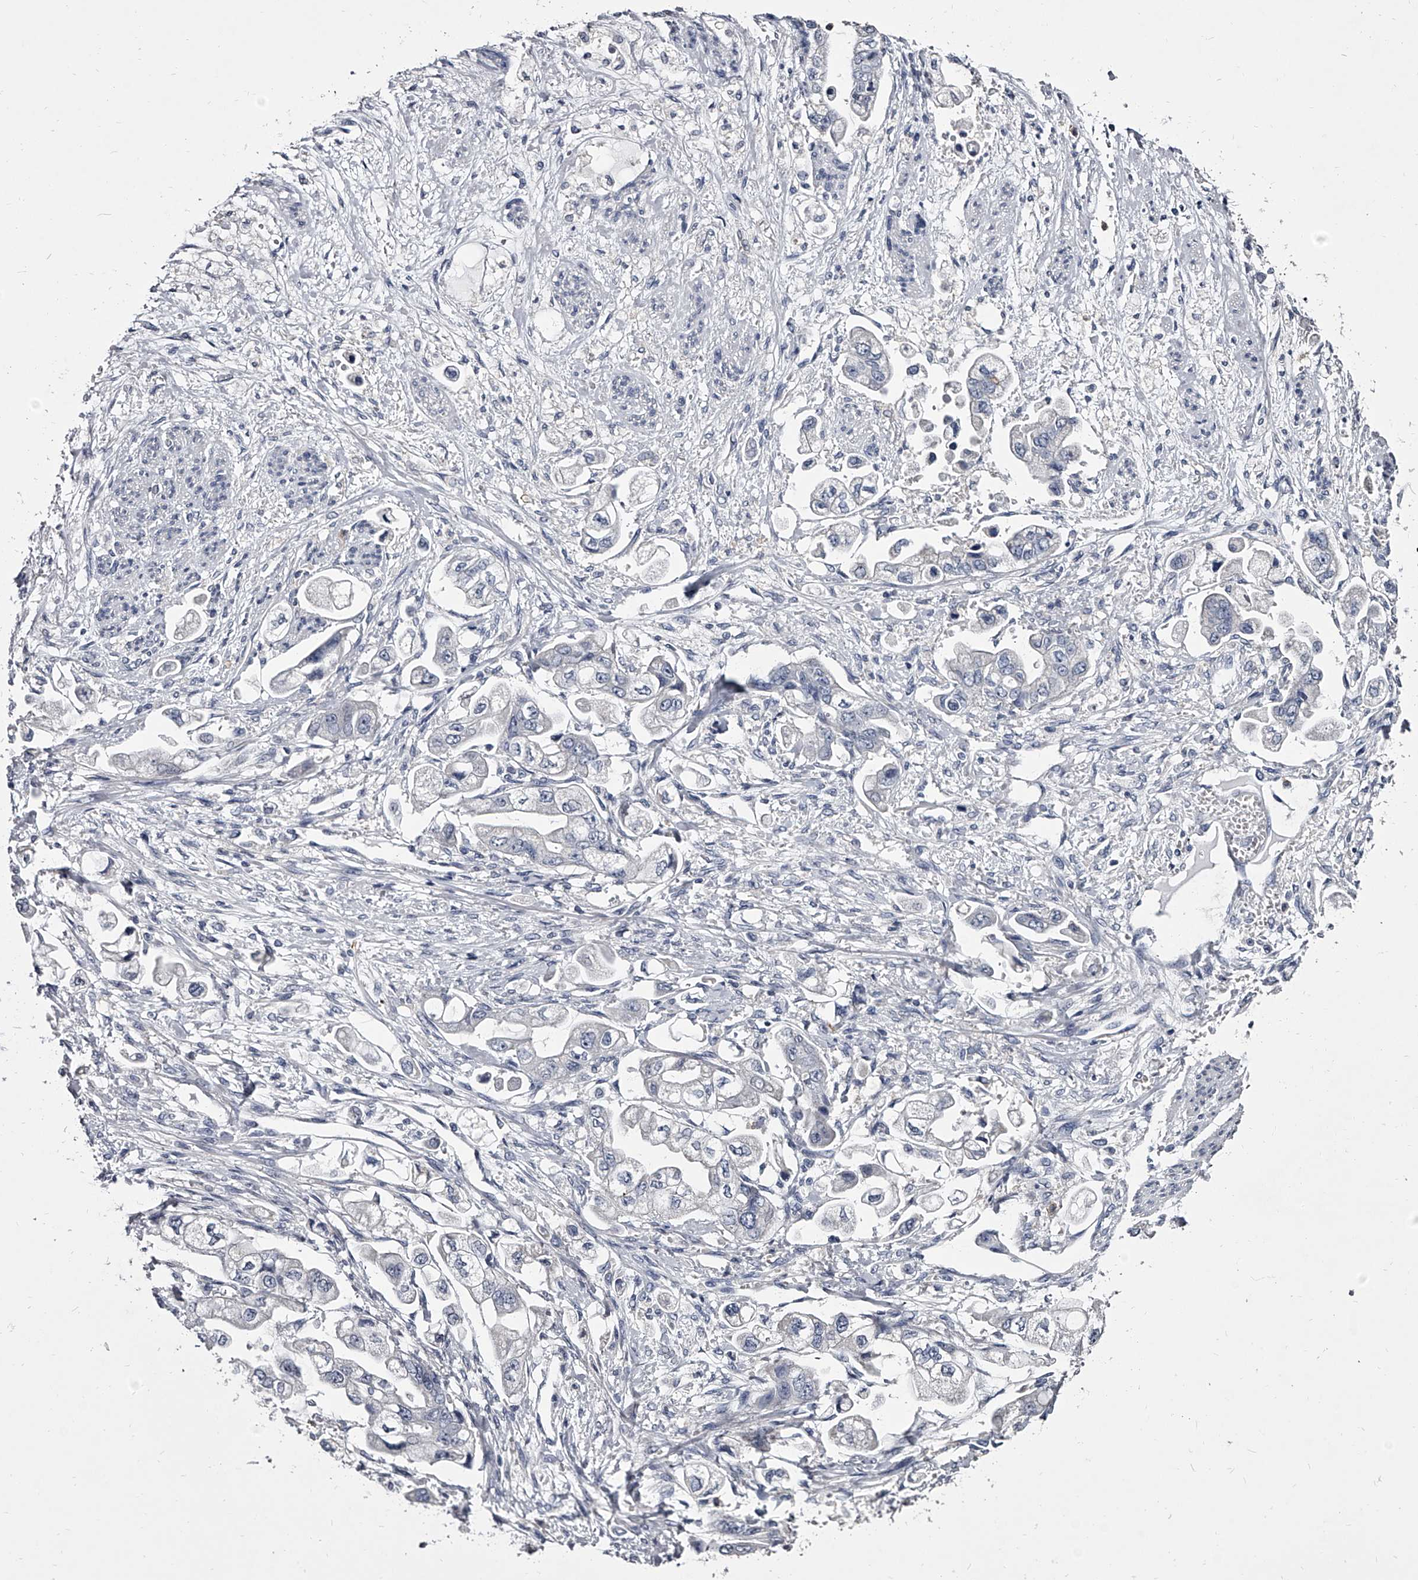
{"staining": {"intensity": "negative", "quantity": "none", "location": "none"}, "tissue": "stomach cancer", "cell_type": "Tumor cells", "image_type": "cancer", "snomed": [{"axis": "morphology", "description": "Adenocarcinoma, NOS"}, {"axis": "topography", "description": "Stomach"}], "caption": "High power microscopy histopathology image of an immunohistochemistry photomicrograph of adenocarcinoma (stomach), revealing no significant positivity in tumor cells. (IHC, brightfield microscopy, high magnification).", "gene": "GAPVD1", "patient": {"sex": "male", "age": 62}}